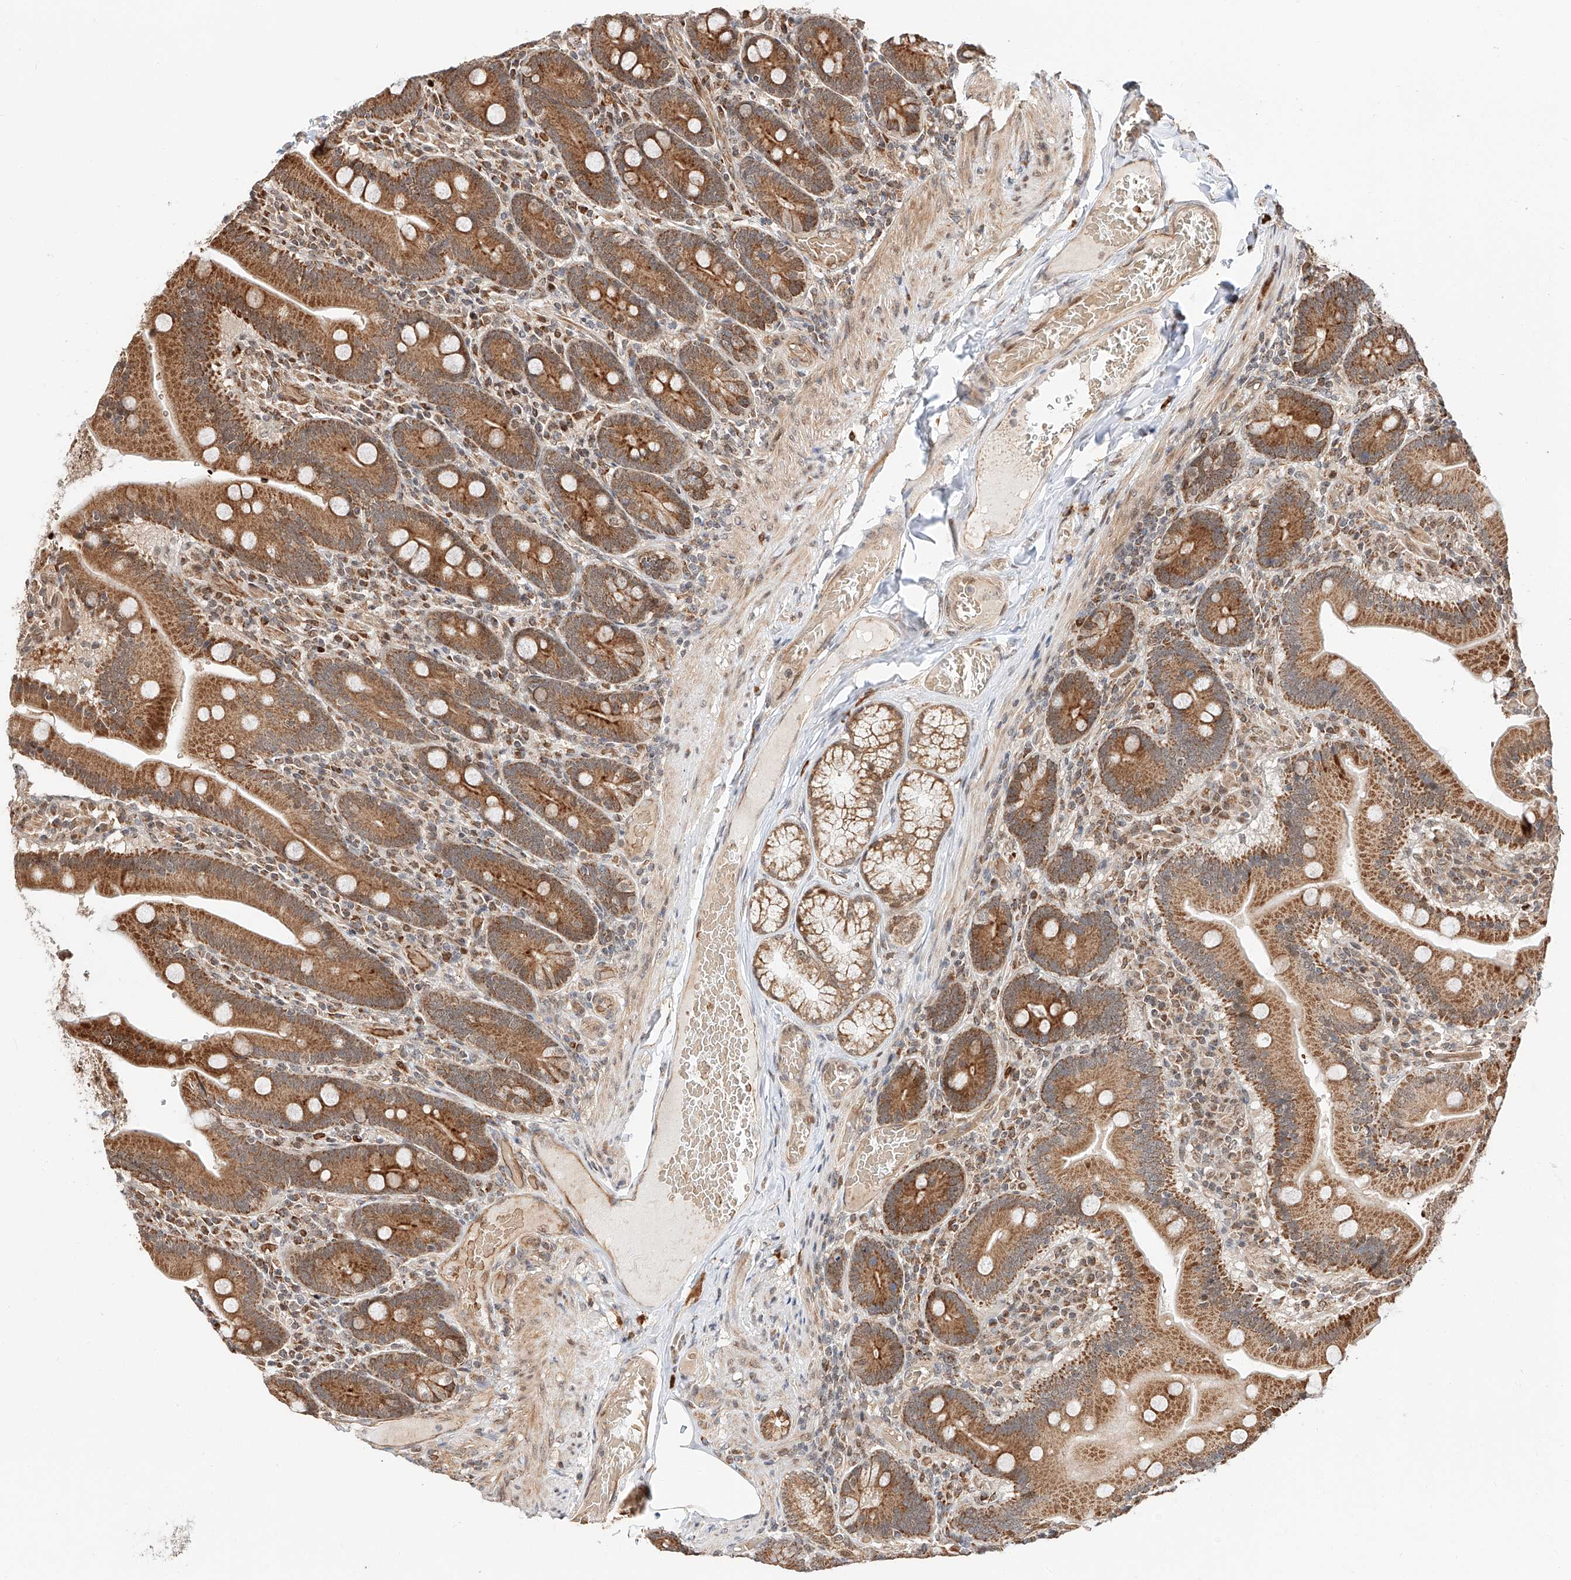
{"staining": {"intensity": "strong", "quantity": ">75%", "location": "cytoplasmic/membranous"}, "tissue": "duodenum", "cell_type": "Glandular cells", "image_type": "normal", "snomed": [{"axis": "morphology", "description": "Normal tissue, NOS"}, {"axis": "topography", "description": "Duodenum"}], "caption": "Immunohistochemical staining of benign human duodenum exhibits high levels of strong cytoplasmic/membranous staining in approximately >75% of glandular cells. (DAB (3,3'-diaminobenzidine) IHC, brown staining for protein, blue staining for nuclei).", "gene": "THTPA", "patient": {"sex": "female", "age": 62}}